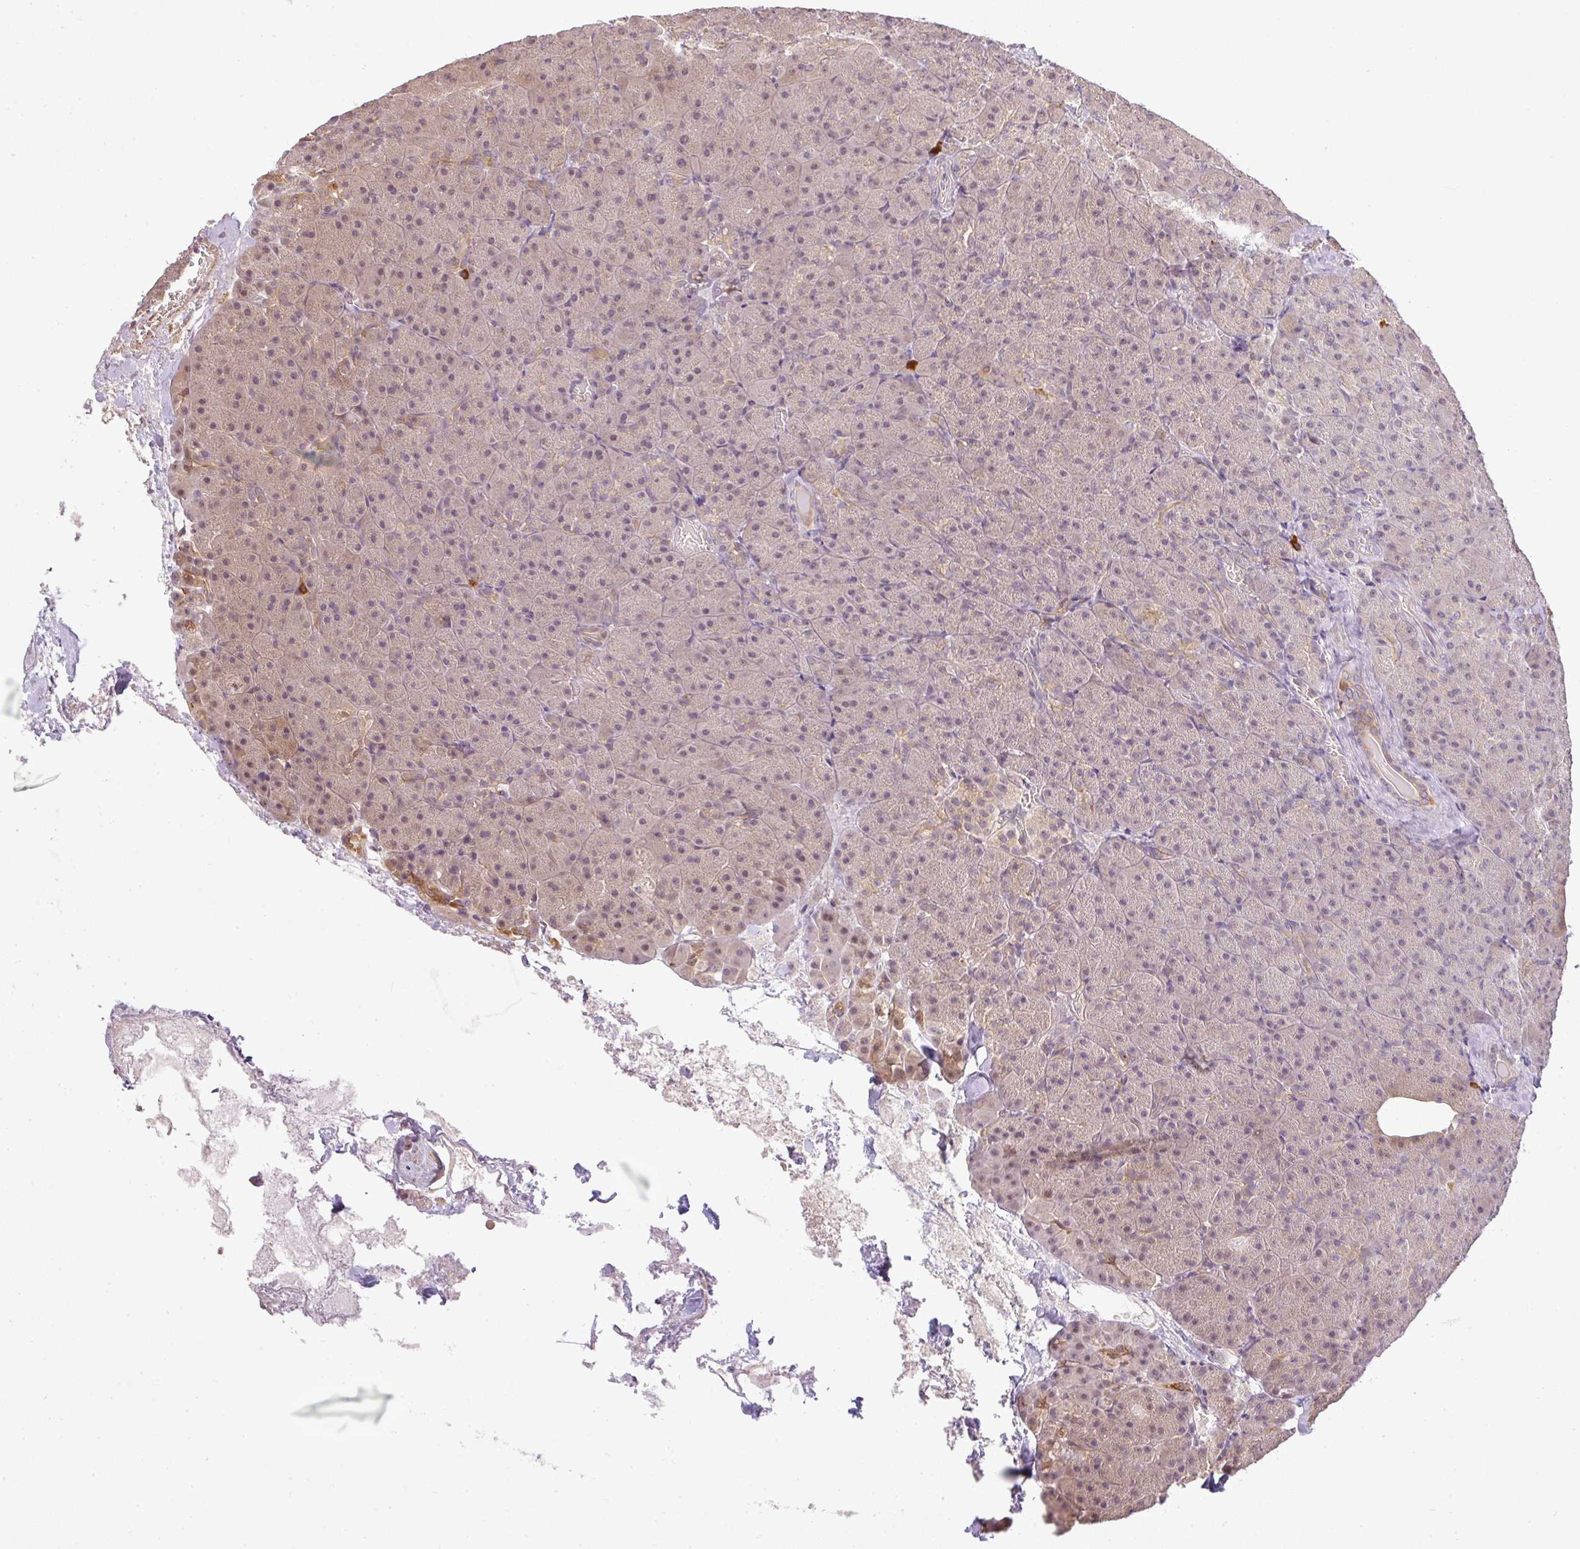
{"staining": {"intensity": "weak", "quantity": ">75%", "location": "cytoplasmic/membranous"}, "tissue": "pancreas", "cell_type": "Exocrine glandular cells", "image_type": "normal", "snomed": [{"axis": "morphology", "description": "Normal tissue, NOS"}, {"axis": "topography", "description": "Pancreas"}], "caption": "Protein staining shows weak cytoplasmic/membranous positivity in about >75% of exocrine glandular cells in benign pancreas. (IHC, brightfield microscopy, high magnification).", "gene": "FAM153A", "patient": {"sex": "female", "age": 74}}